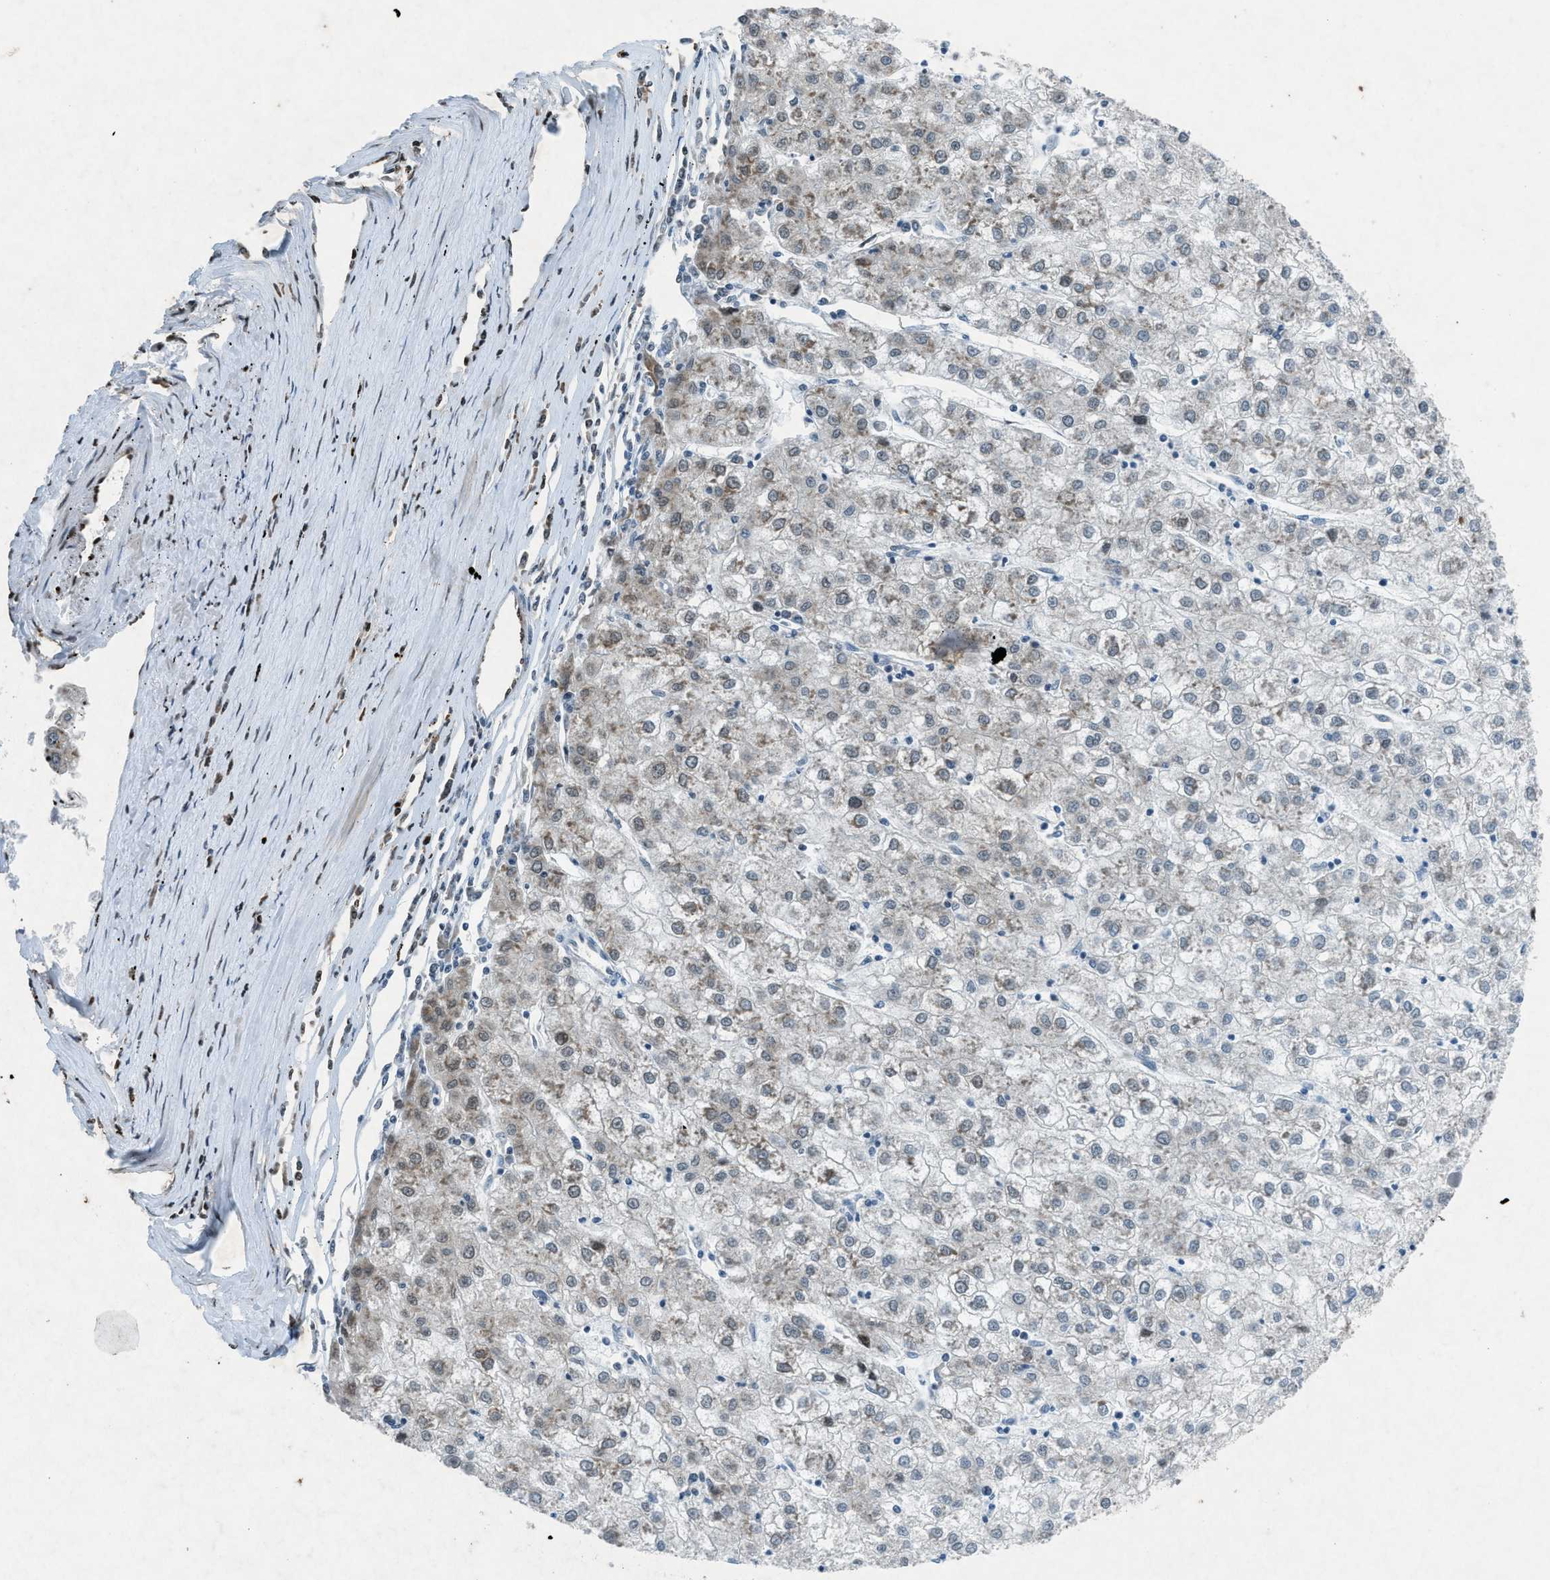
{"staining": {"intensity": "weak", "quantity": "<25%", "location": "cytoplasmic/membranous"}, "tissue": "liver cancer", "cell_type": "Tumor cells", "image_type": "cancer", "snomed": [{"axis": "morphology", "description": "Carcinoma, Hepatocellular, NOS"}, {"axis": "topography", "description": "Liver"}], "caption": "Tumor cells are negative for brown protein staining in liver cancer (hepatocellular carcinoma).", "gene": "NXF1", "patient": {"sex": "male", "age": 72}}